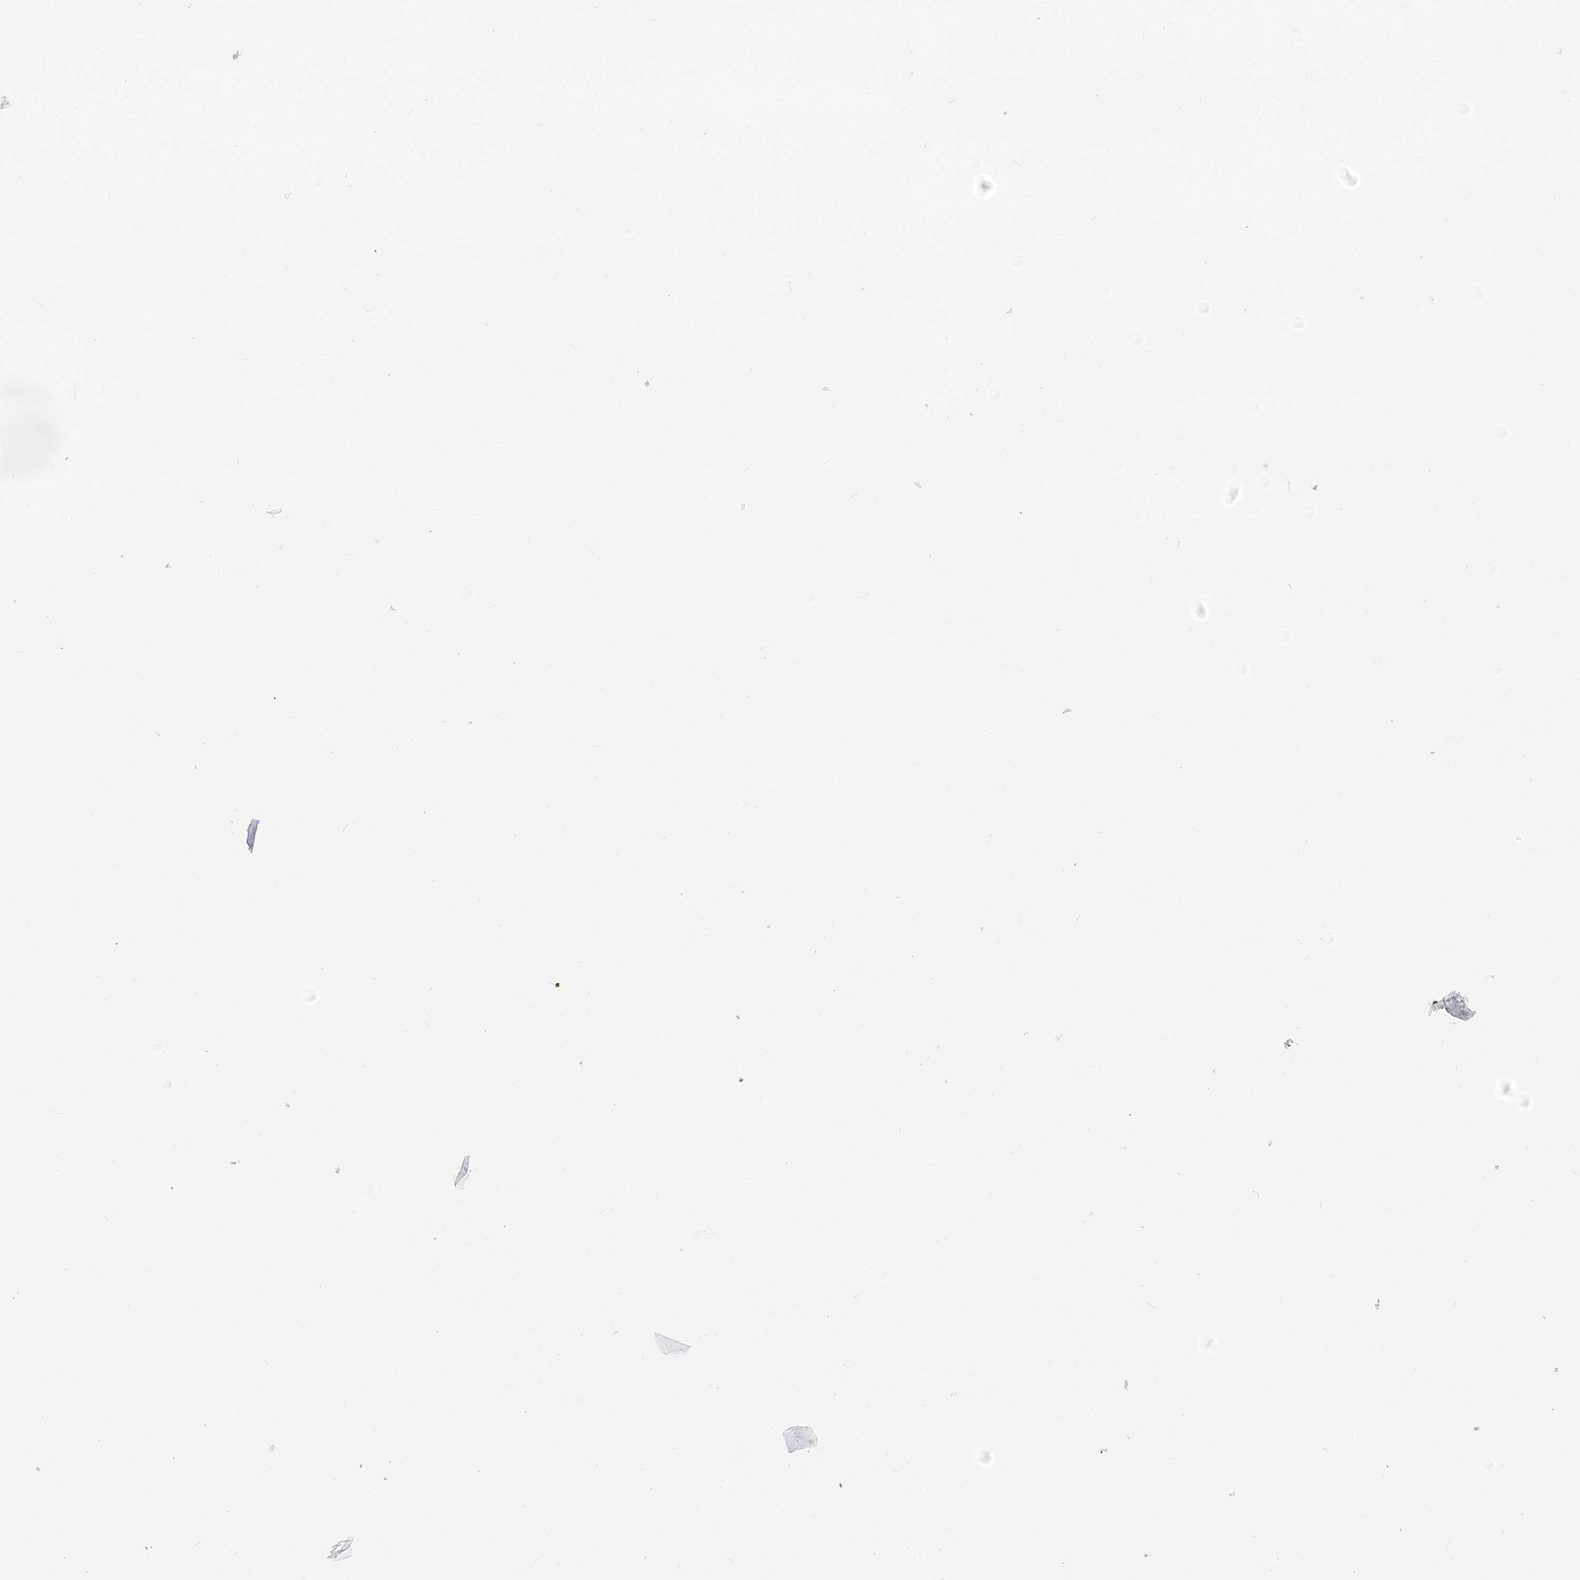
{"staining": {"intensity": "weak", "quantity": "<25%", "location": "cytoplasmic/membranous"}, "tissue": "parathyroid gland", "cell_type": "Glandular cells", "image_type": "normal", "snomed": [{"axis": "morphology", "description": "Normal tissue, NOS"}, {"axis": "topography", "description": "Parathyroid gland"}], "caption": "DAB (3,3'-diaminobenzidine) immunohistochemical staining of benign parathyroid gland reveals no significant expression in glandular cells. (DAB IHC, high magnification).", "gene": "FGF19", "patient": {"sex": "female", "age": 56}}